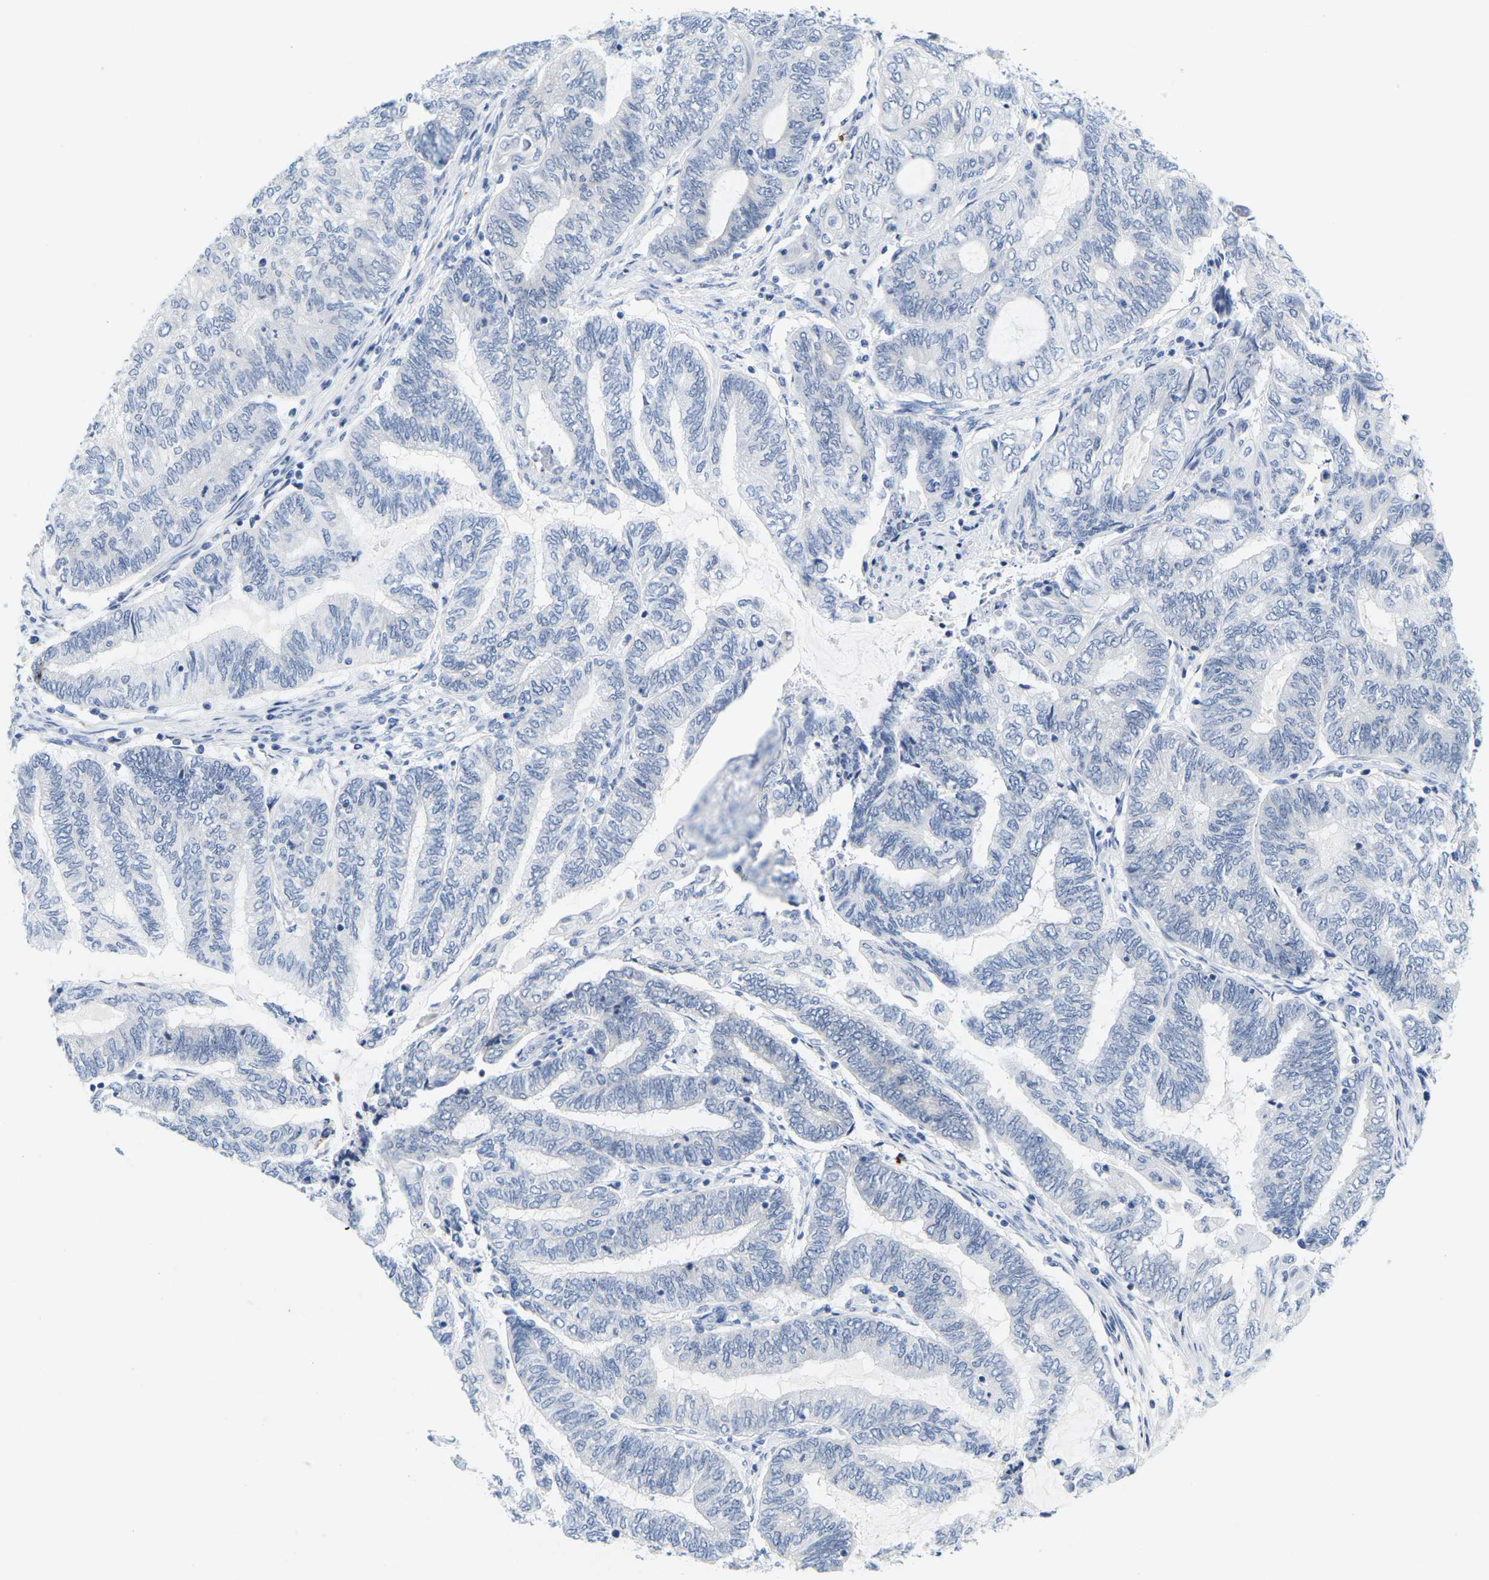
{"staining": {"intensity": "negative", "quantity": "none", "location": "none"}, "tissue": "endometrial cancer", "cell_type": "Tumor cells", "image_type": "cancer", "snomed": [{"axis": "morphology", "description": "Adenocarcinoma, NOS"}, {"axis": "topography", "description": "Uterus"}, {"axis": "topography", "description": "Endometrium"}], "caption": "The IHC image has no significant expression in tumor cells of adenocarcinoma (endometrial) tissue.", "gene": "HLA-DOB", "patient": {"sex": "female", "age": 70}}